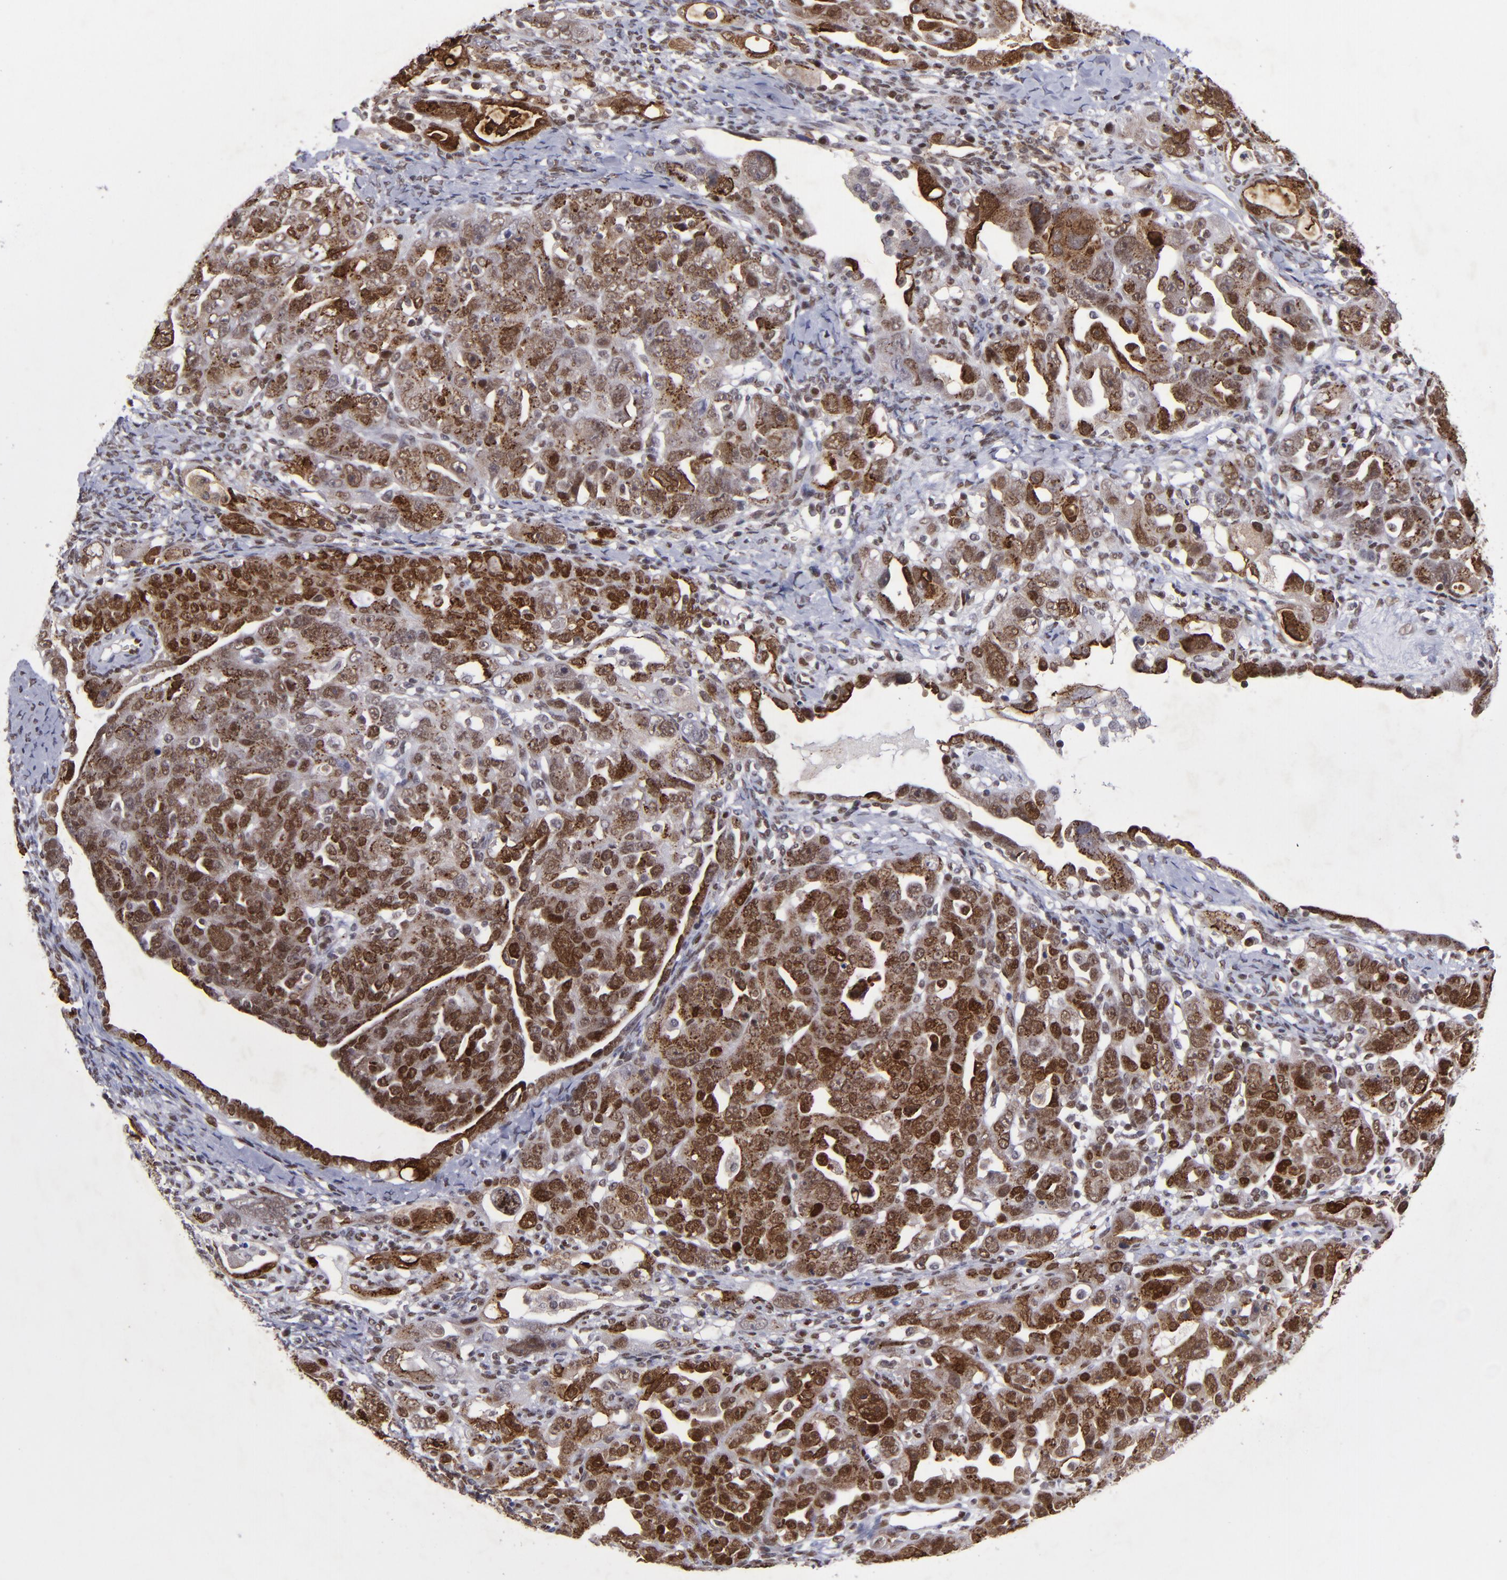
{"staining": {"intensity": "strong", "quantity": ">75%", "location": "nuclear"}, "tissue": "ovarian cancer", "cell_type": "Tumor cells", "image_type": "cancer", "snomed": [{"axis": "morphology", "description": "Cystadenocarcinoma, serous, NOS"}, {"axis": "topography", "description": "Ovary"}], "caption": "Tumor cells demonstrate high levels of strong nuclear staining in approximately >75% of cells in serous cystadenocarcinoma (ovarian).", "gene": "MGMT", "patient": {"sex": "female", "age": 66}}